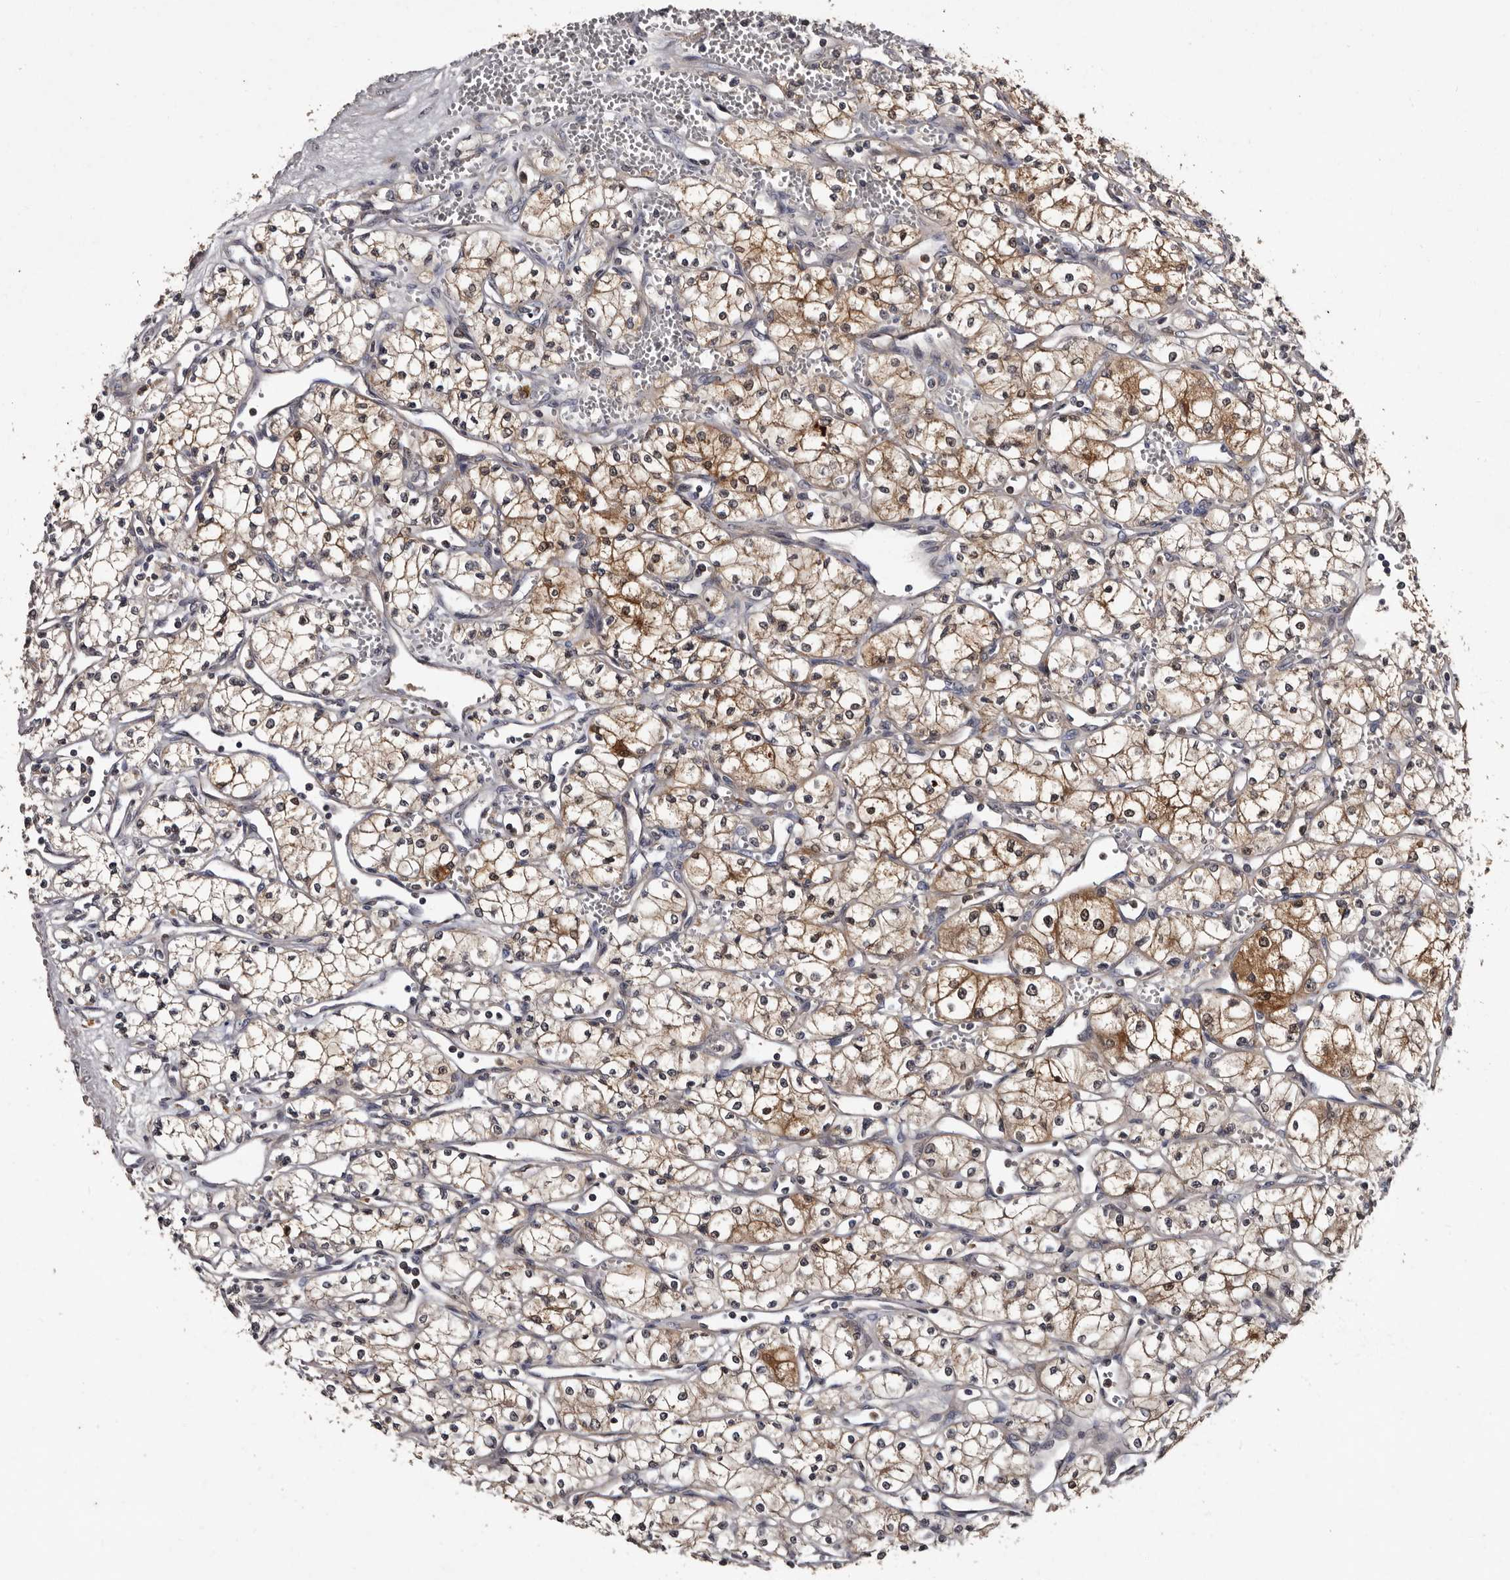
{"staining": {"intensity": "moderate", "quantity": ">75%", "location": "cytoplasmic/membranous"}, "tissue": "renal cancer", "cell_type": "Tumor cells", "image_type": "cancer", "snomed": [{"axis": "morphology", "description": "Adenocarcinoma, NOS"}, {"axis": "topography", "description": "Kidney"}], "caption": "This is an image of immunohistochemistry staining of renal cancer, which shows moderate expression in the cytoplasmic/membranous of tumor cells.", "gene": "DNPH1", "patient": {"sex": "male", "age": 59}}